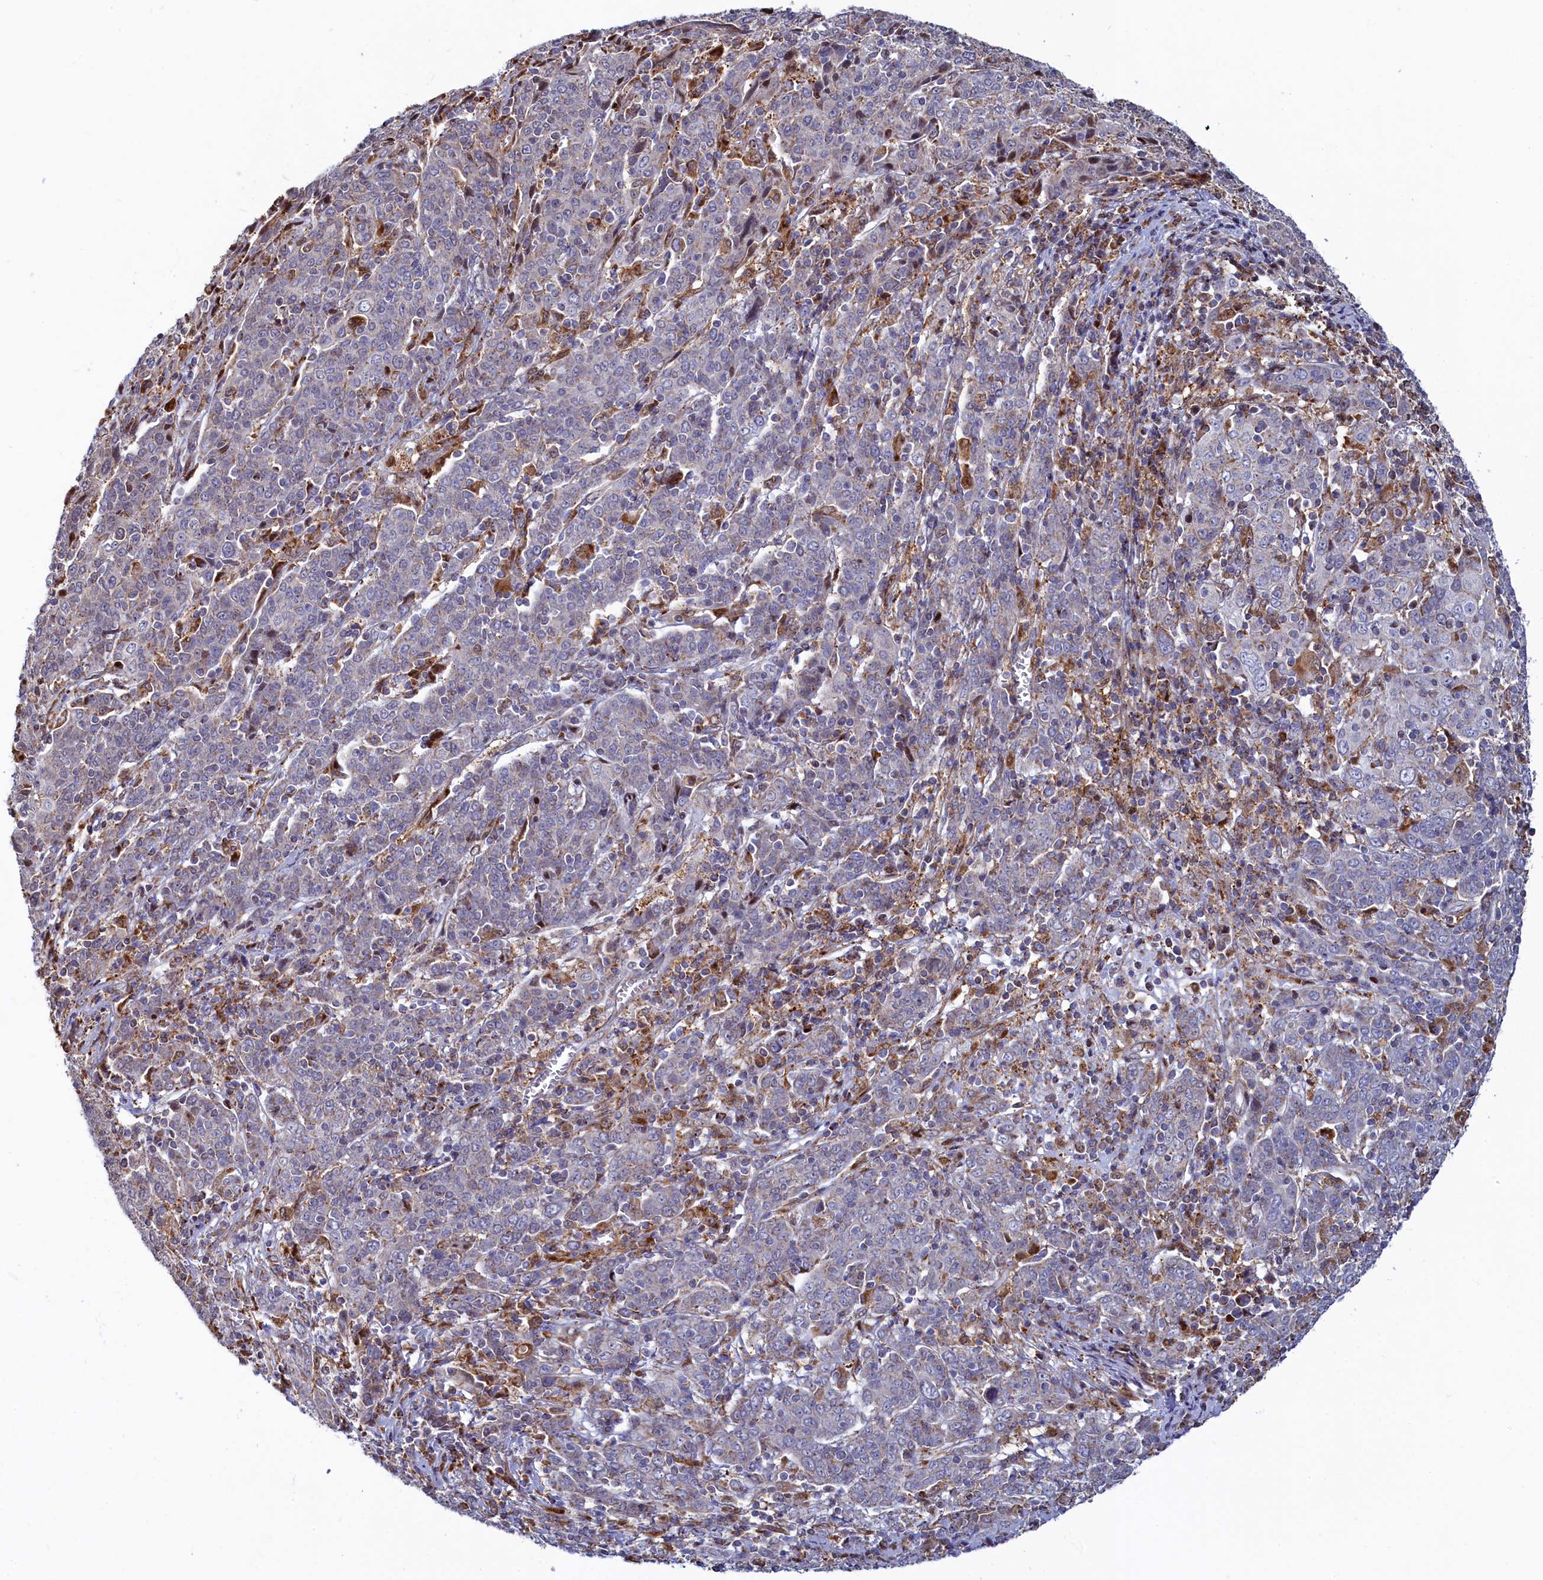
{"staining": {"intensity": "negative", "quantity": "none", "location": "none"}, "tissue": "cervical cancer", "cell_type": "Tumor cells", "image_type": "cancer", "snomed": [{"axis": "morphology", "description": "Squamous cell carcinoma, NOS"}, {"axis": "topography", "description": "Cervix"}], "caption": "Squamous cell carcinoma (cervical) was stained to show a protein in brown. There is no significant expression in tumor cells.", "gene": "HDGFL3", "patient": {"sex": "female", "age": 67}}